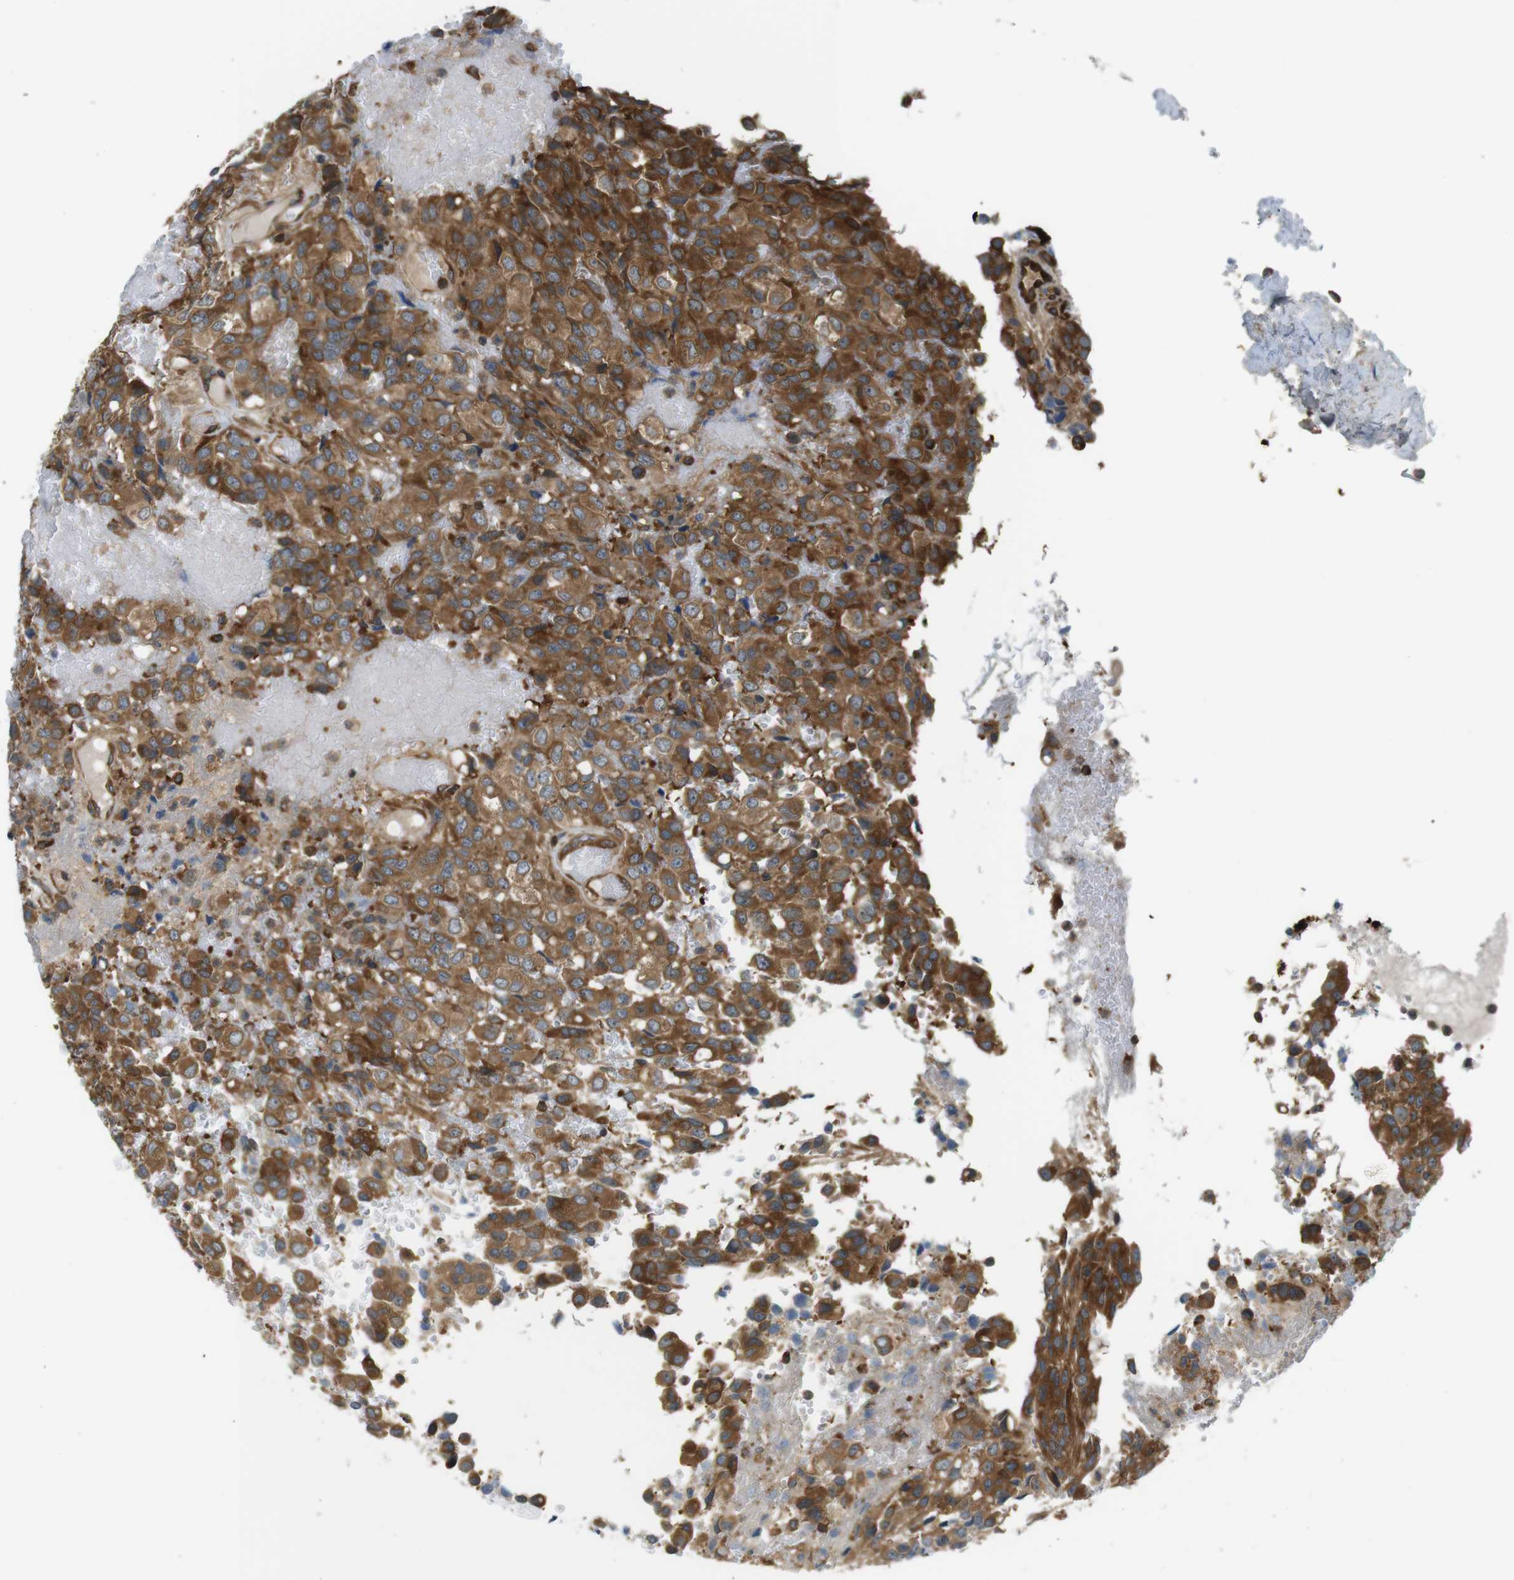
{"staining": {"intensity": "moderate", "quantity": ">75%", "location": "cytoplasmic/membranous"}, "tissue": "glioma", "cell_type": "Tumor cells", "image_type": "cancer", "snomed": [{"axis": "morphology", "description": "Glioma, malignant, High grade"}, {"axis": "topography", "description": "Brain"}], "caption": "A brown stain shows moderate cytoplasmic/membranous expression of a protein in human glioma tumor cells. Immunohistochemistry (ihc) stains the protein of interest in brown and the nuclei are stained blue.", "gene": "TSC1", "patient": {"sex": "male", "age": 32}}